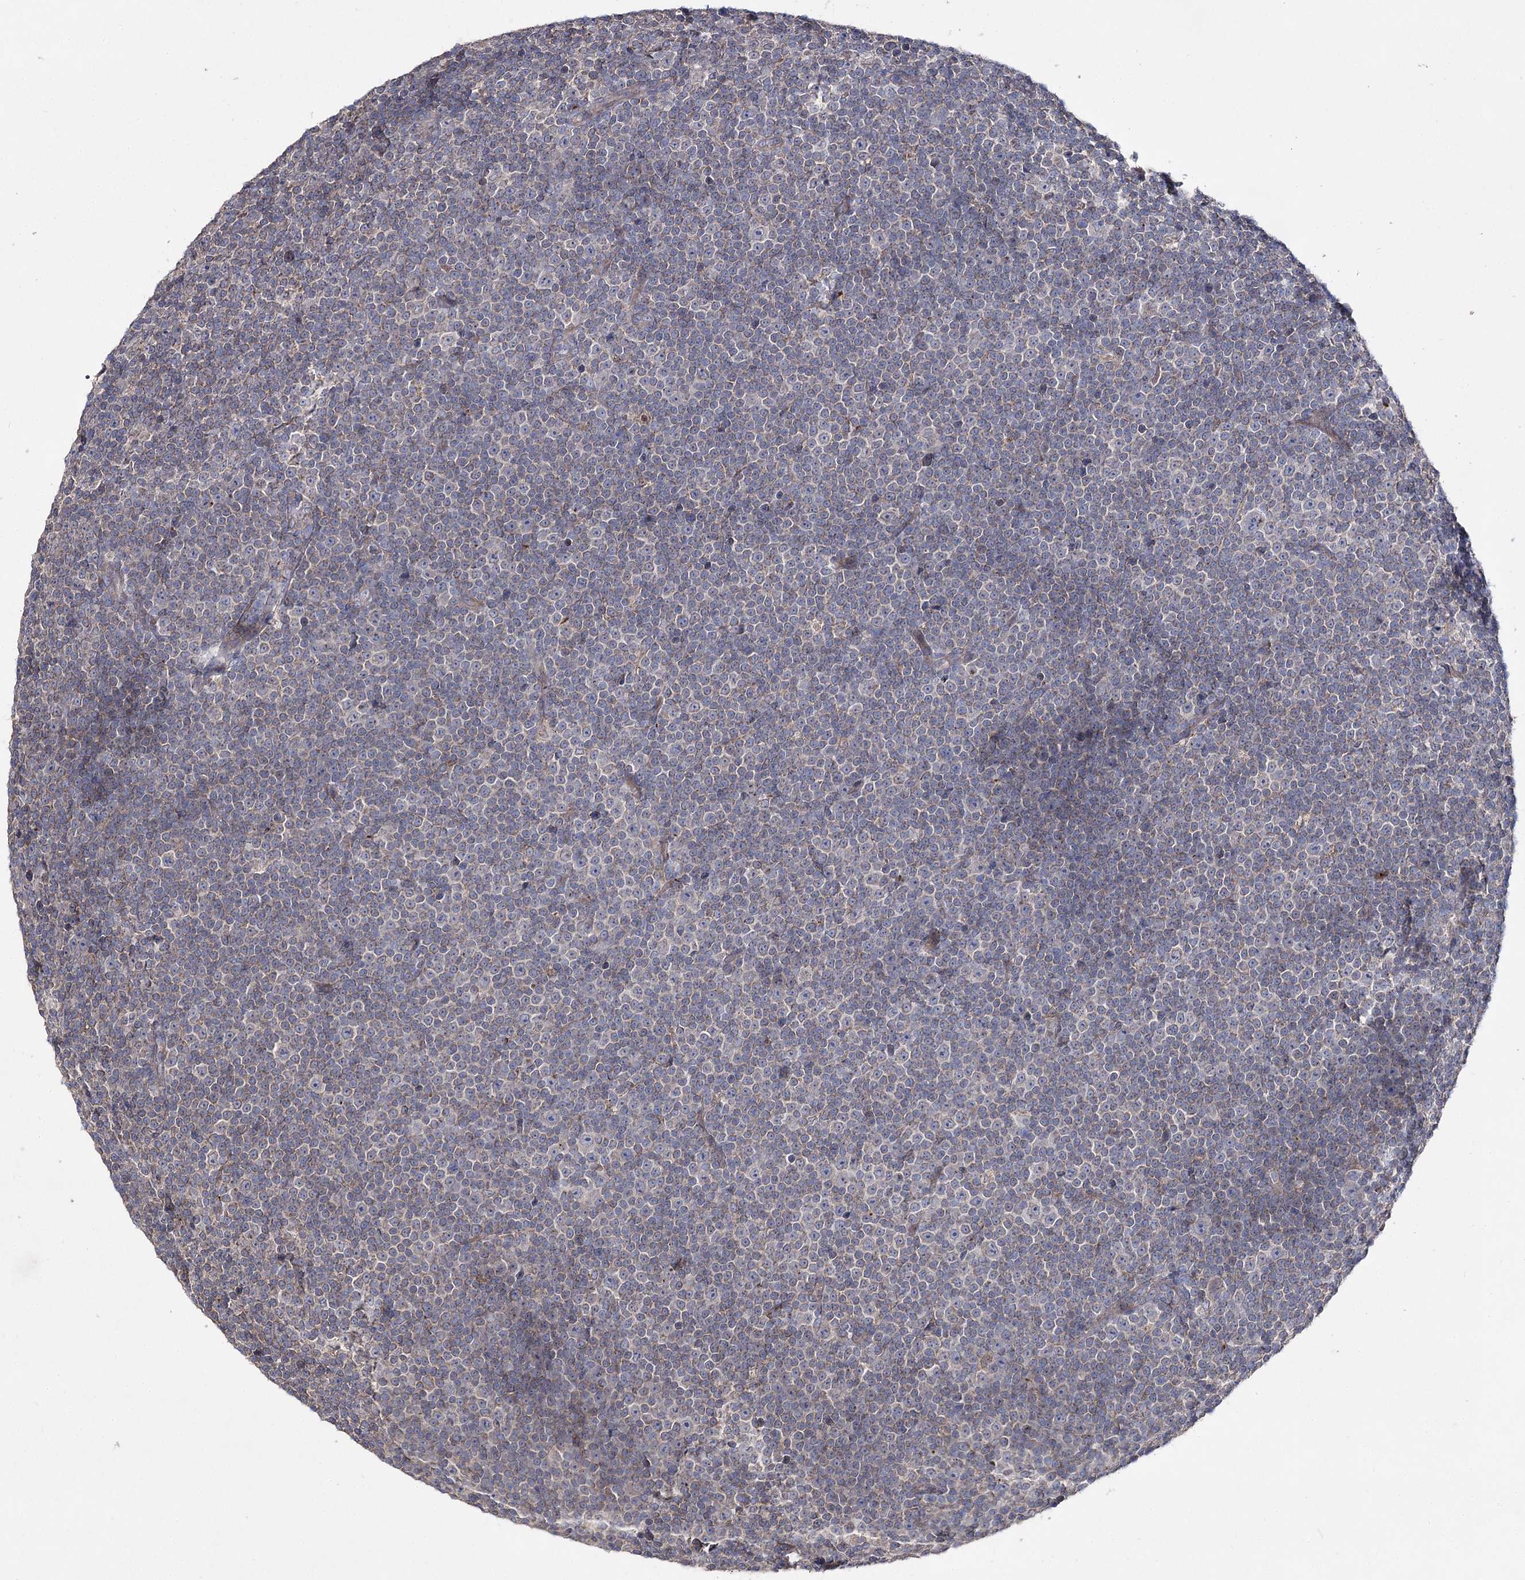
{"staining": {"intensity": "negative", "quantity": "none", "location": "none"}, "tissue": "lymphoma", "cell_type": "Tumor cells", "image_type": "cancer", "snomed": [{"axis": "morphology", "description": "Malignant lymphoma, non-Hodgkin's type, Low grade"}, {"axis": "topography", "description": "Lymph node"}], "caption": "IHC of lymphoma exhibits no staining in tumor cells.", "gene": "AURKC", "patient": {"sex": "female", "age": 67}}